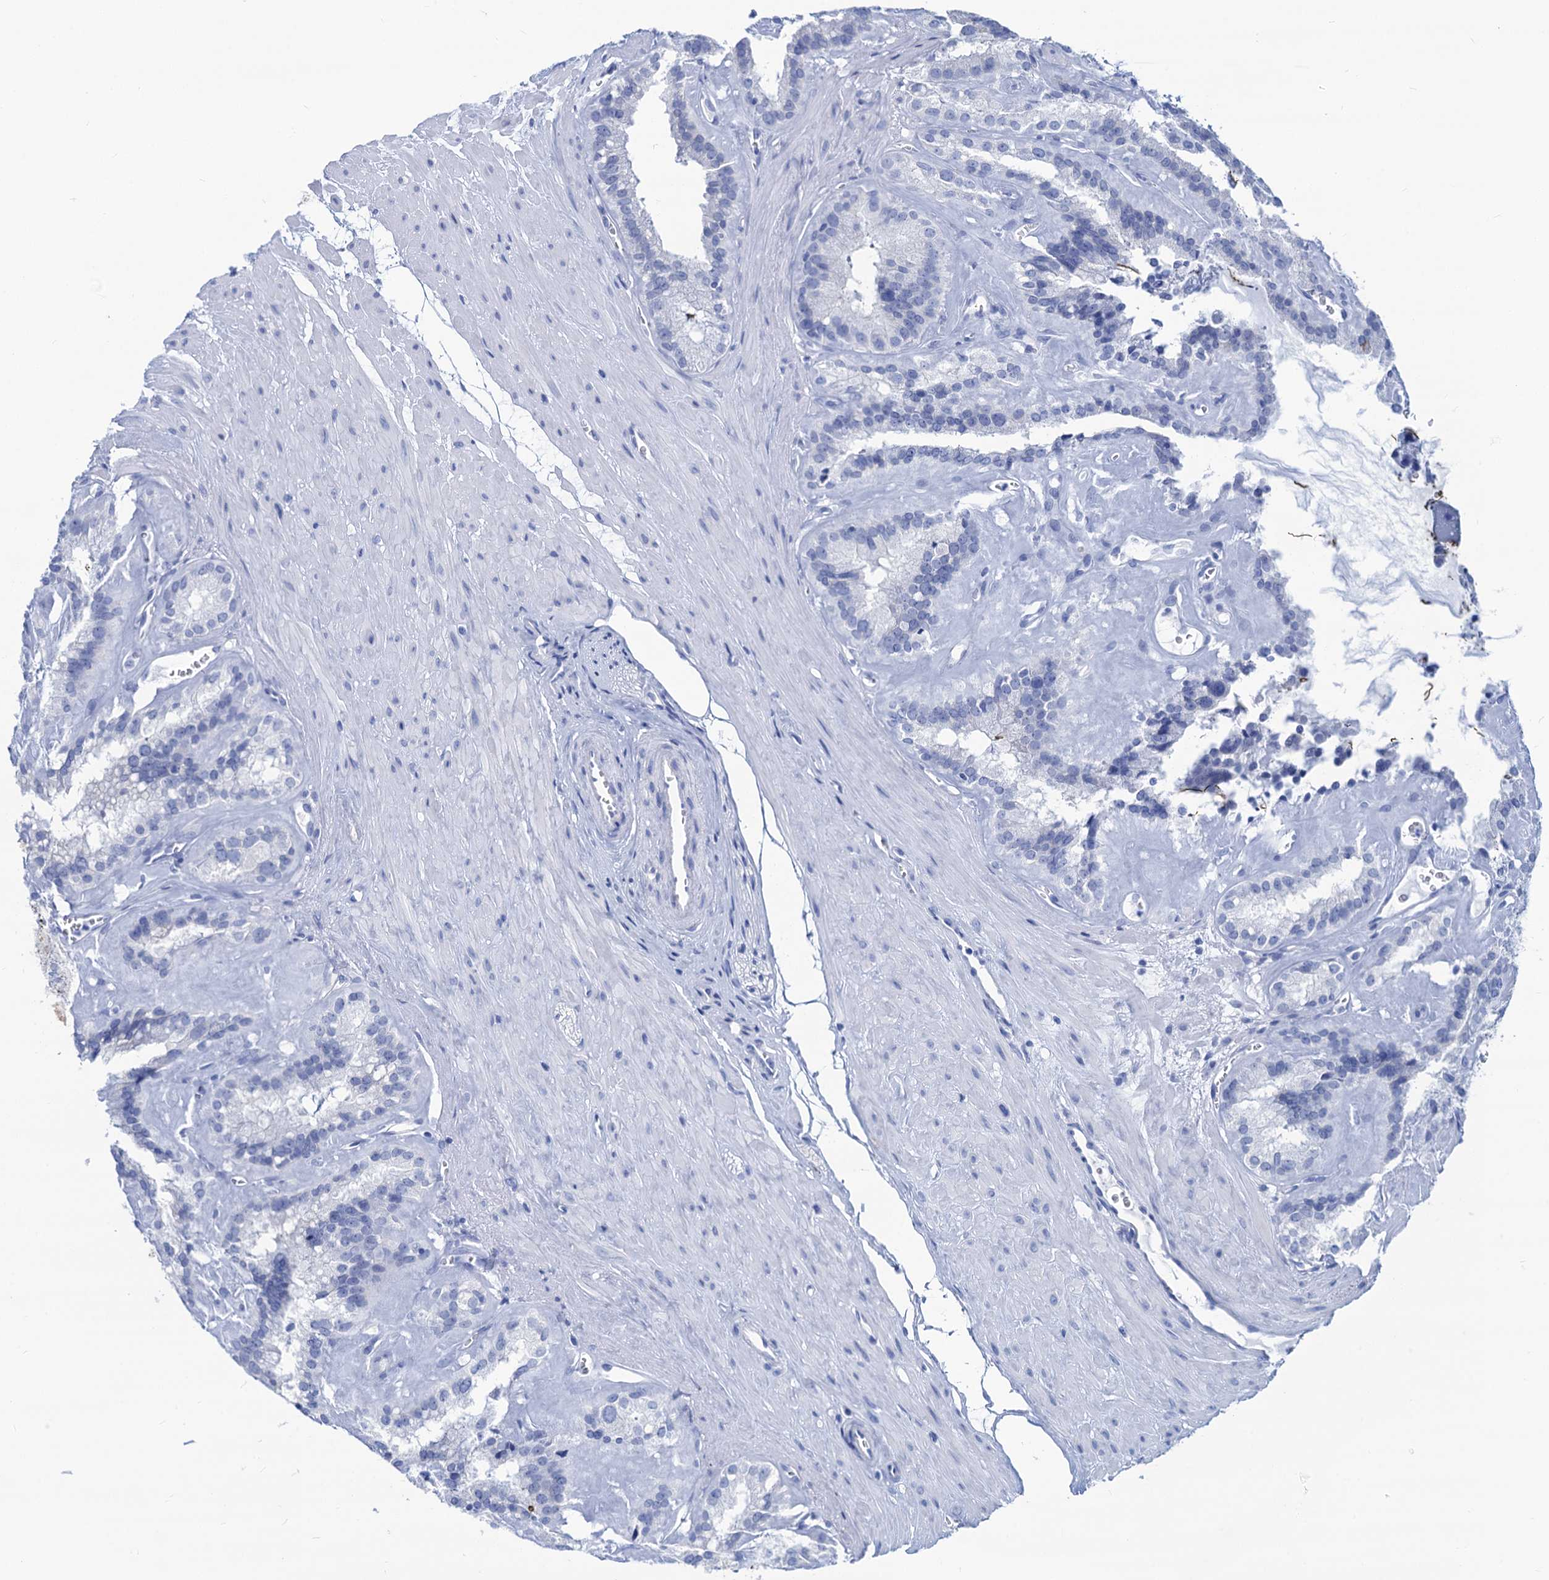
{"staining": {"intensity": "negative", "quantity": "none", "location": "none"}, "tissue": "seminal vesicle", "cell_type": "Glandular cells", "image_type": "normal", "snomed": [{"axis": "morphology", "description": "Normal tissue, NOS"}, {"axis": "topography", "description": "Prostate"}, {"axis": "topography", "description": "Seminal veicle"}], "caption": "Seminal vesicle was stained to show a protein in brown. There is no significant positivity in glandular cells. (DAB (3,3'-diaminobenzidine) immunohistochemistry (IHC), high magnification).", "gene": "CABYR", "patient": {"sex": "male", "age": 59}}